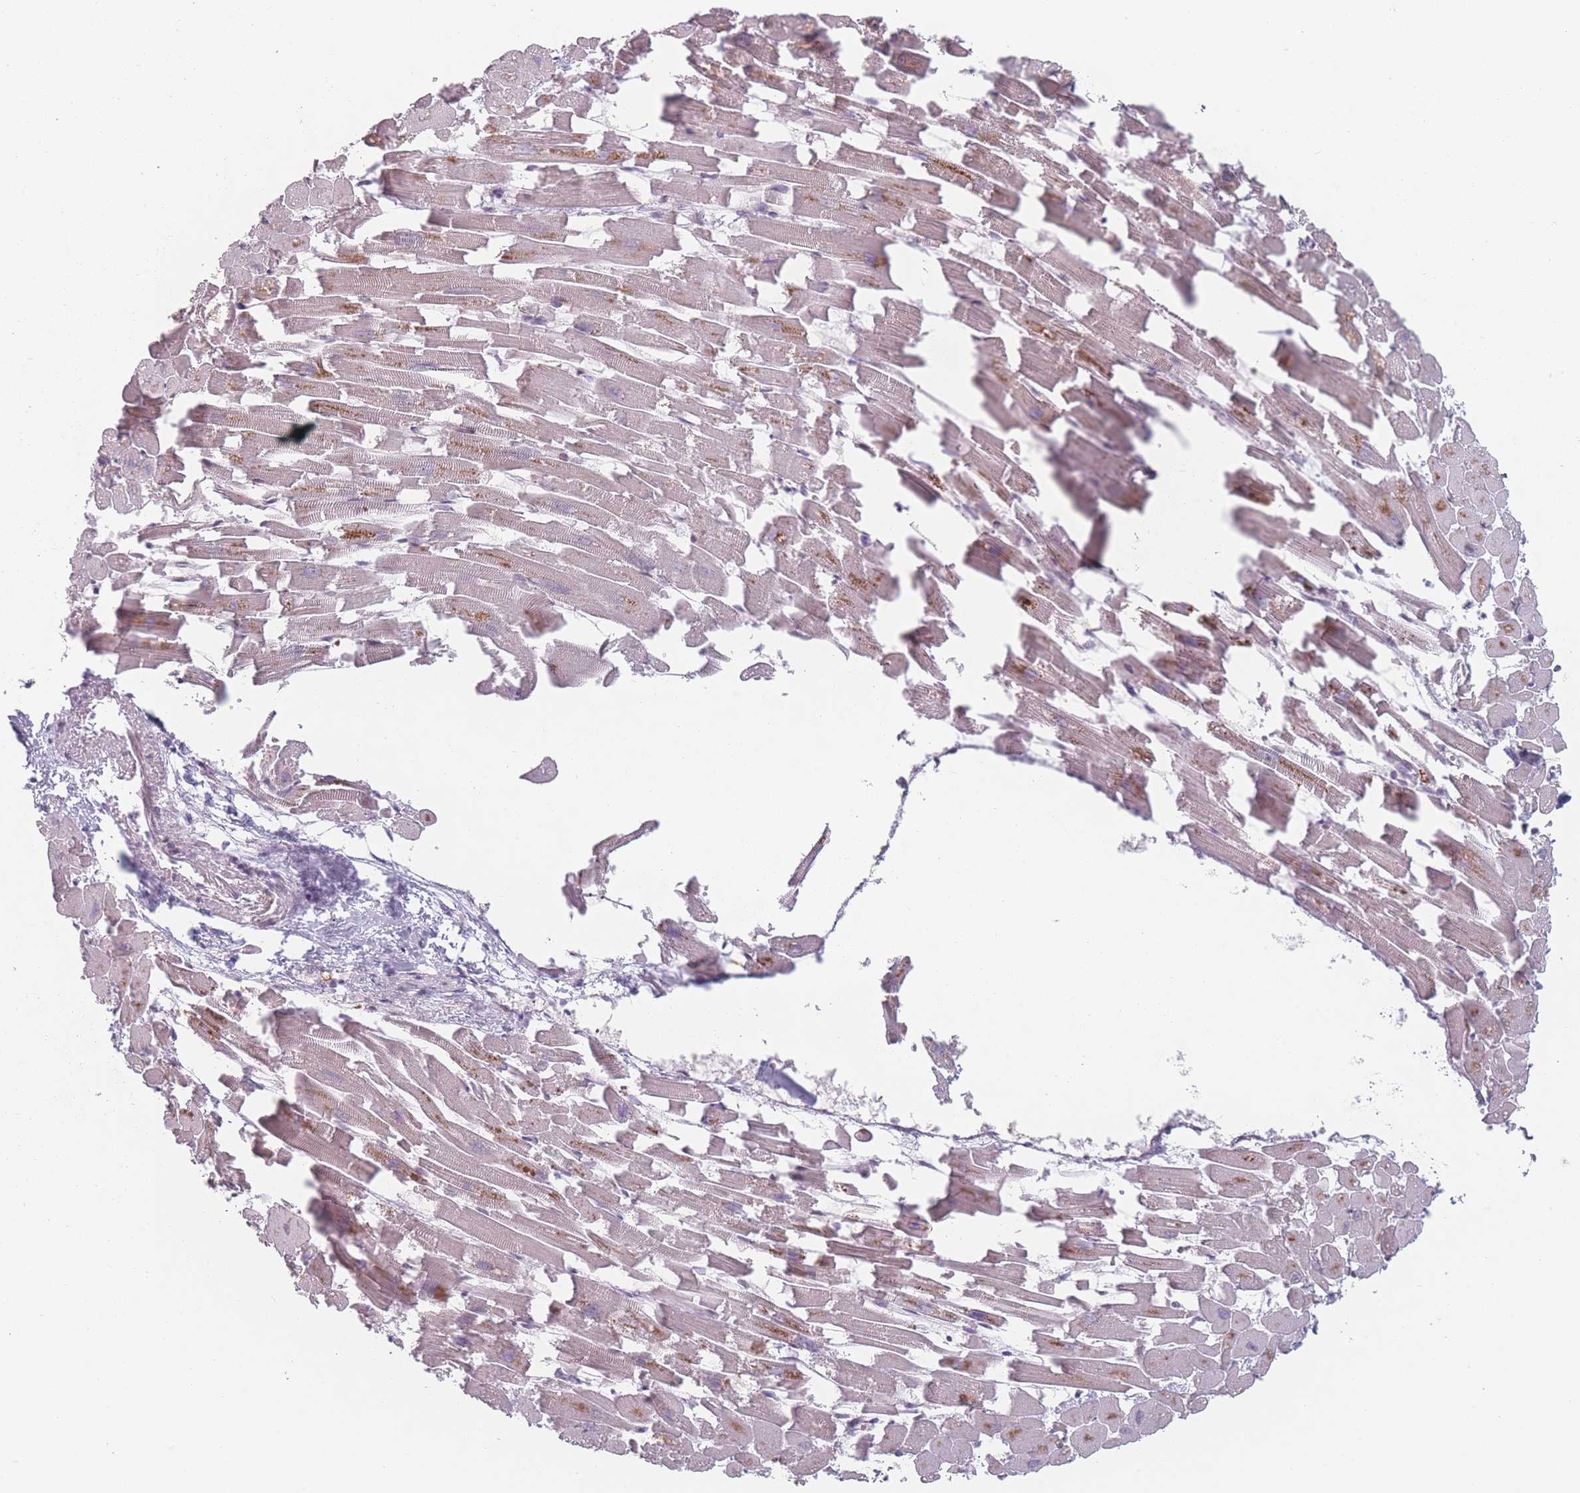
{"staining": {"intensity": "weak", "quantity": "<25%", "location": "cytoplasmic/membranous"}, "tissue": "heart muscle", "cell_type": "Cardiomyocytes", "image_type": "normal", "snomed": [{"axis": "morphology", "description": "Normal tissue, NOS"}, {"axis": "topography", "description": "Heart"}], "caption": "An image of heart muscle stained for a protein shows no brown staining in cardiomyocytes.", "gene": "ZC3H14", "patient": {"sex": "female", "age": 64}}